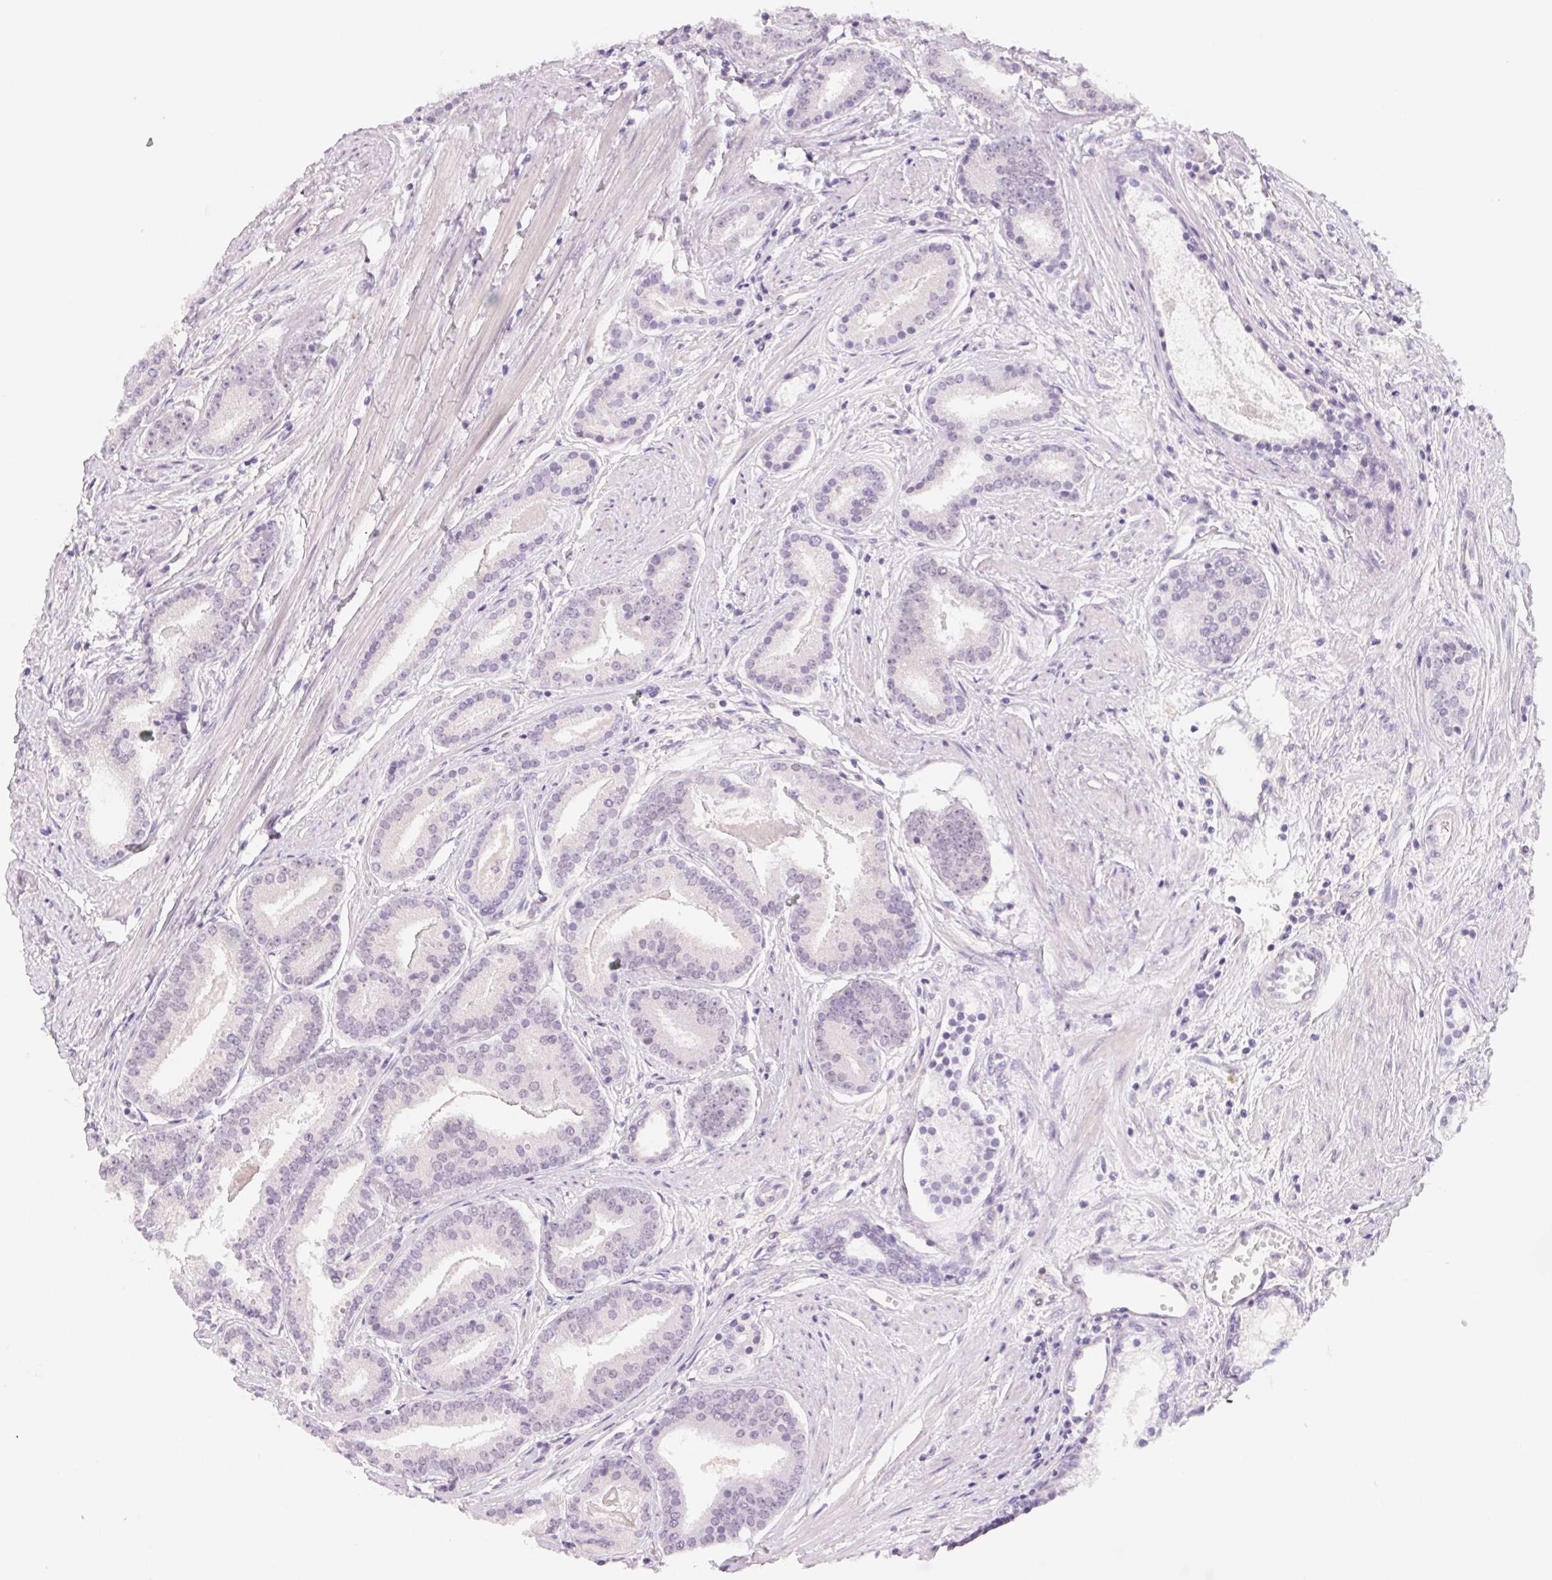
{"staining": {"intensity": "negative", "quantity": "none", "location": "none"}, "tissue": "prostate cancer", "cell_type": "Tumor cells", "image_type": "cancer", "snomed": [{"axis": "morphology", "description": "Adenocarcinoma, High grade"}, {"axis": "topography", "description": "Prostate"}], "caption": "This is an immunohistochemistry micrograph of prostate adenocarcinoma (high-grade). There is no staining in tumor cells.", "gene": "CTNND2", "patient": {"sex": "male", "age": 63}}